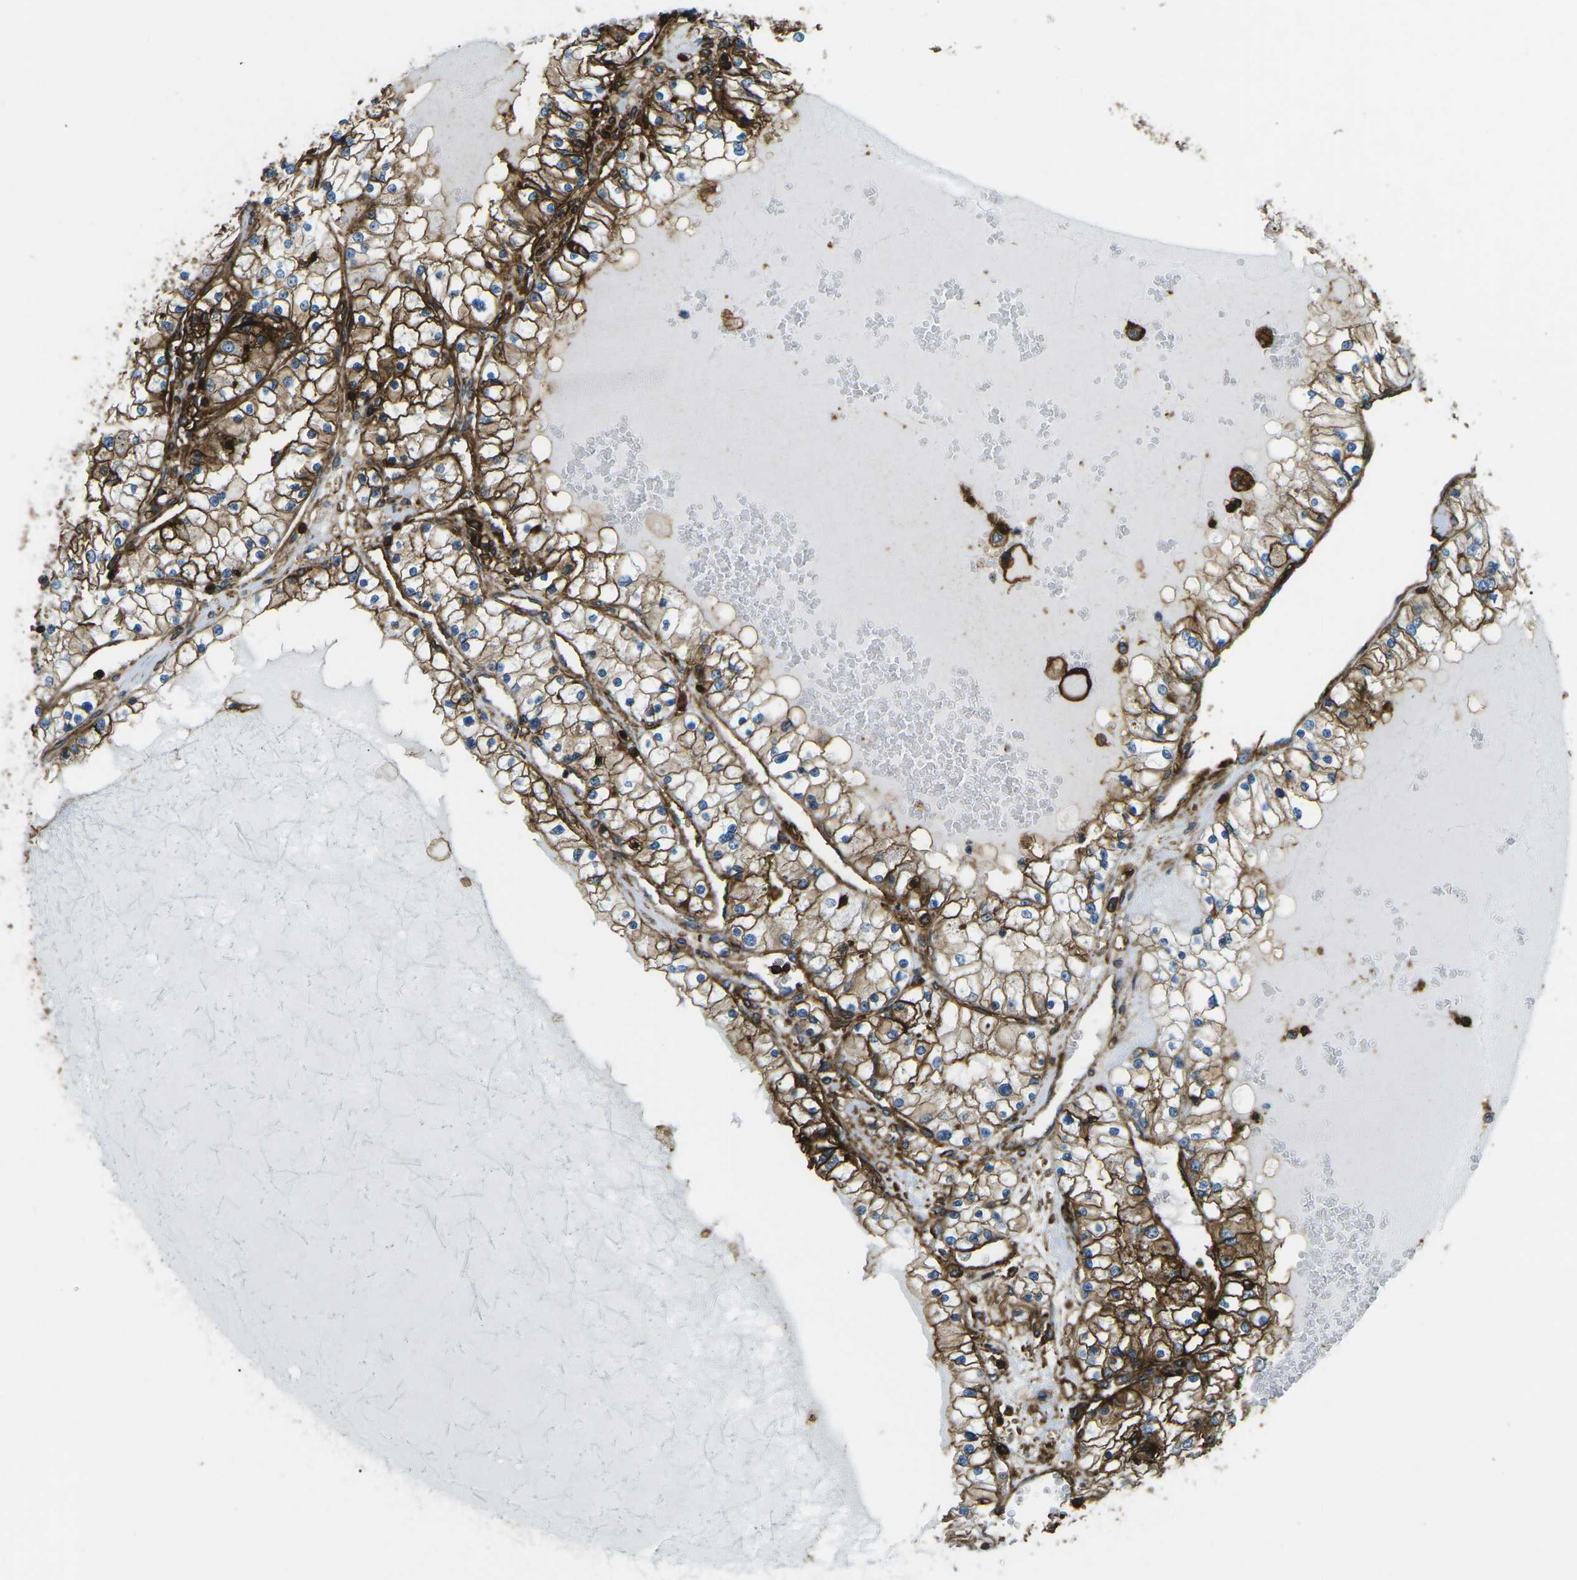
{"staining": {"intensity": "strong", "quantity": ">75%", "location": "cytoplasmic/membranous"}, "tissue": "renal cancer", "cell_type": "Tumor cells", "image_type": "cancer", "snomed": [{"axis": "morphology", "description": "Adenocarcinoma, NOS"}, {"axis": "topography", "description": "Kidney"}], "caption": "Brown immunohistochemical staining in human renal adenocarcinoma demonstrates strong cytoplasmic/membranous expression in about >75% of tumor cells. (DAB IHC with brightfield microscopy, high magnification).", "gene": "HLA-B", "patient": {"sex": "male", "age": 68}}